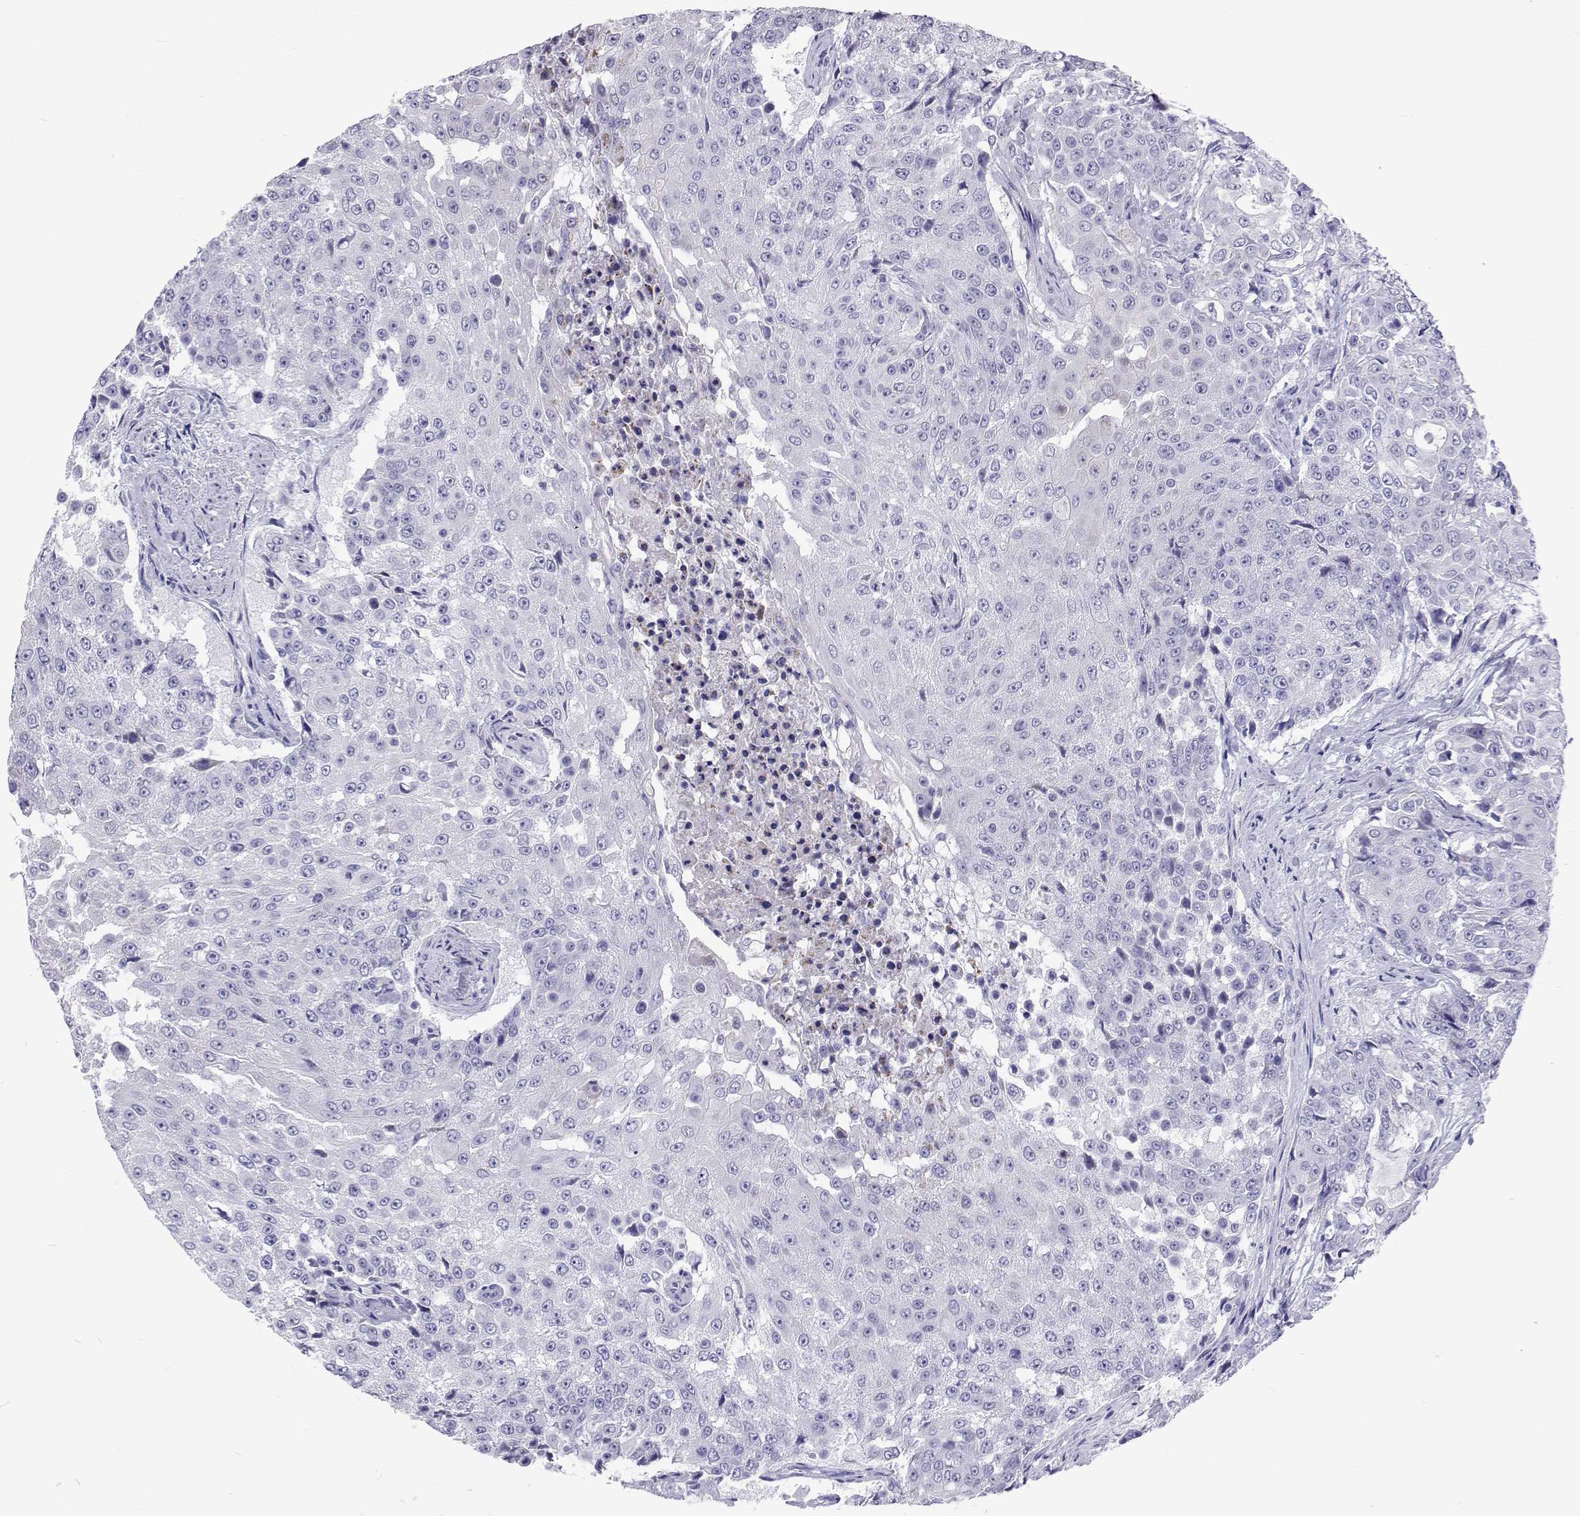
{"staining": {"intensity": "negative", "quantity": "none", "location": "none"}, "tissue": "urothelial cancer", "cell_type": "Tumor cells", "image_type": "cancer", "snomed": [{"axis": "morphology", "description": "Urothelial carcinoma, High grade"}, {"axis": "topography", "description": "Urinary bladder"}], "caption": "The image demonstrates no significant positivity in tumor cells of urothelial carcinoma (high-grade).", "gene": "UMODL1", "patient": {"sex": "female", "age": 63}}